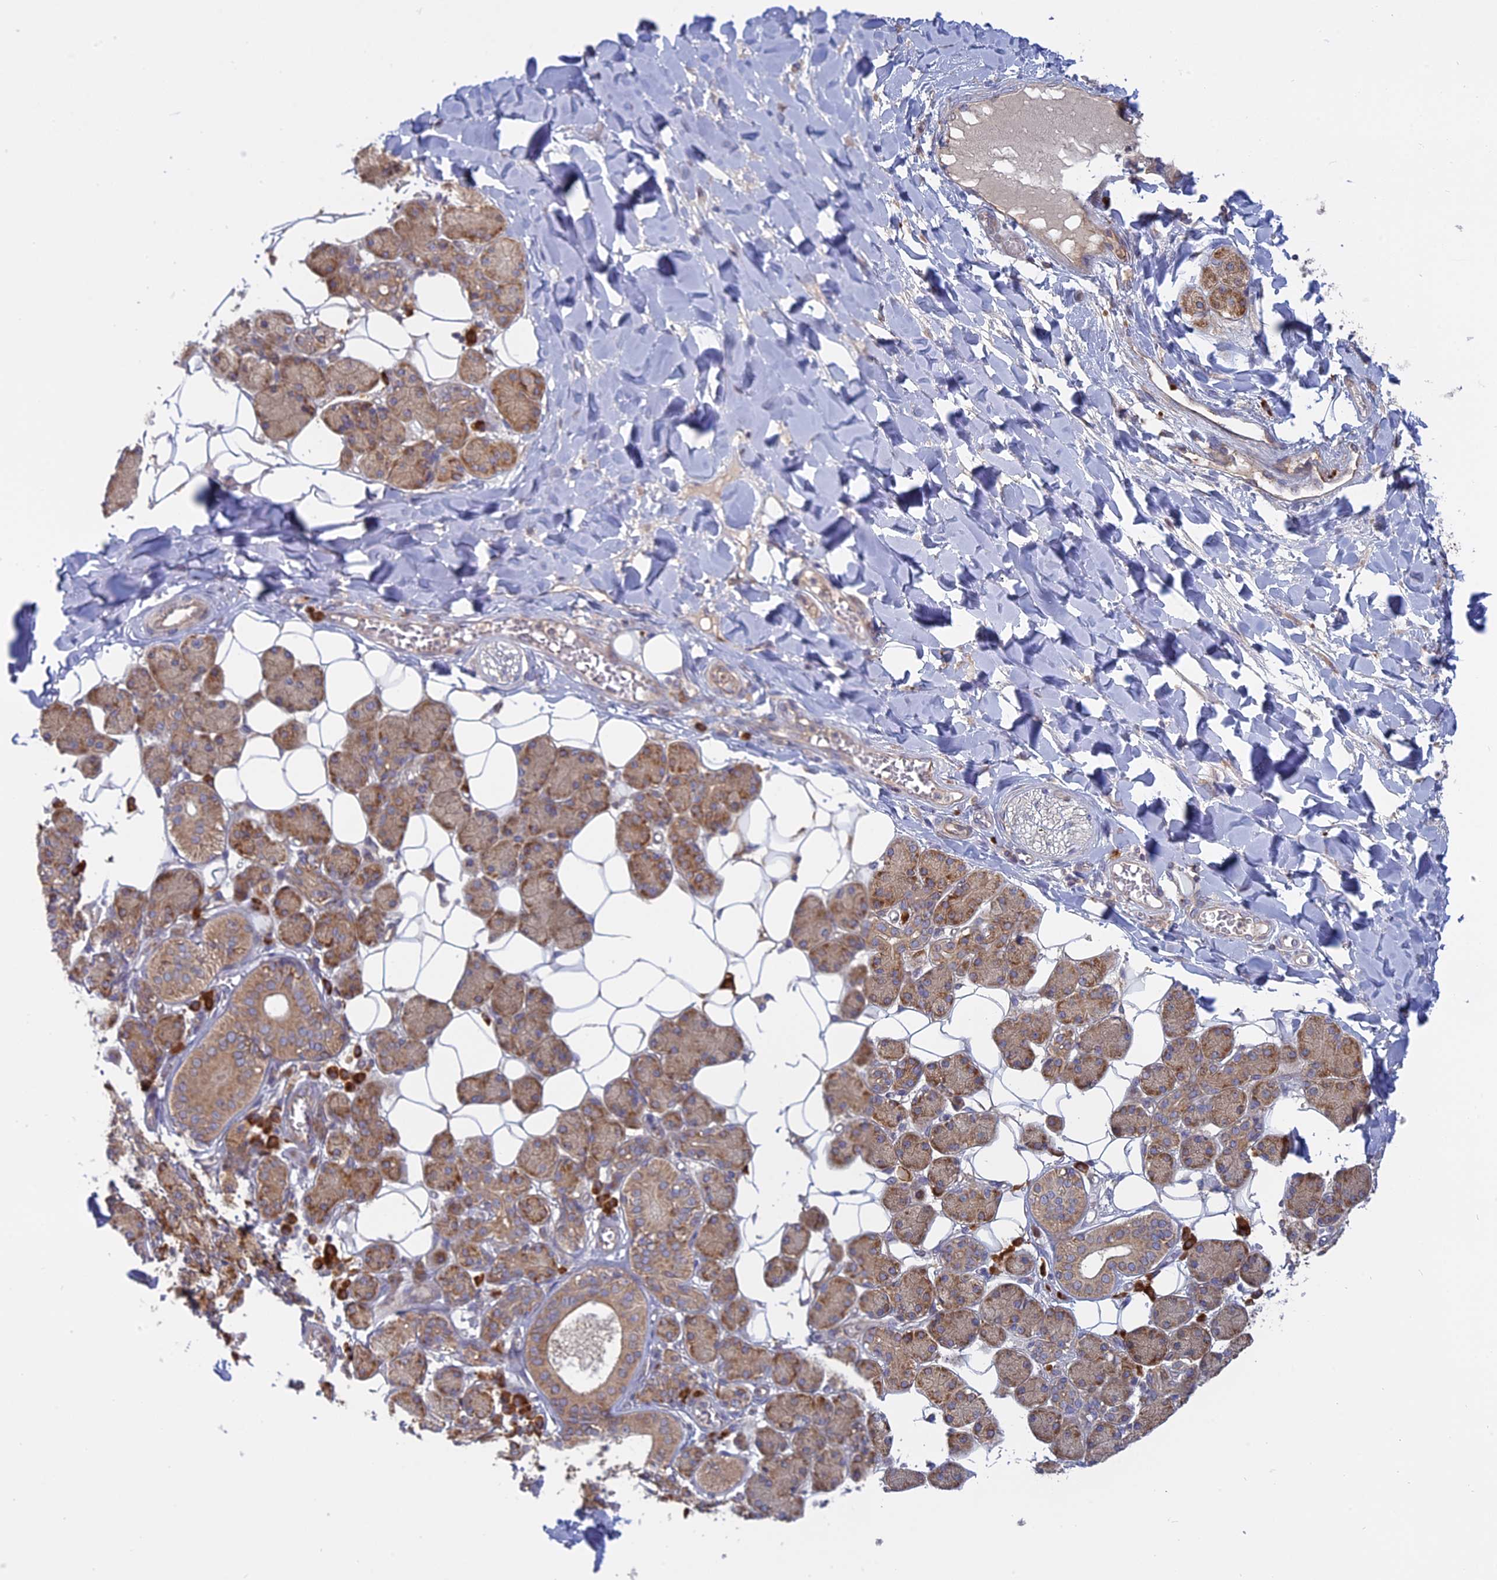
{"staining": {"intensity": "moderate", "quantity": ">75%", "location": "cytoplasmic/membranous"}, "tissue": "salivary gland", "cell_type": "Glandular cells", "image_type": "normal", "snomed": [{"axis": "morphology", "description": "Normal tissue, NOS"}, {"axis": "topography", "description": "Salivary gland"}], "caption": "Immunohistochemistry (DAB) staining of unremarkable salivary gland reveals moderate cytoplasmic/membranous protein positivity in about >75% of glandular cells. Nuclei are stained in blue.", "gene": "TMEM208", "patient": {"sex": "female", "age": 33}}